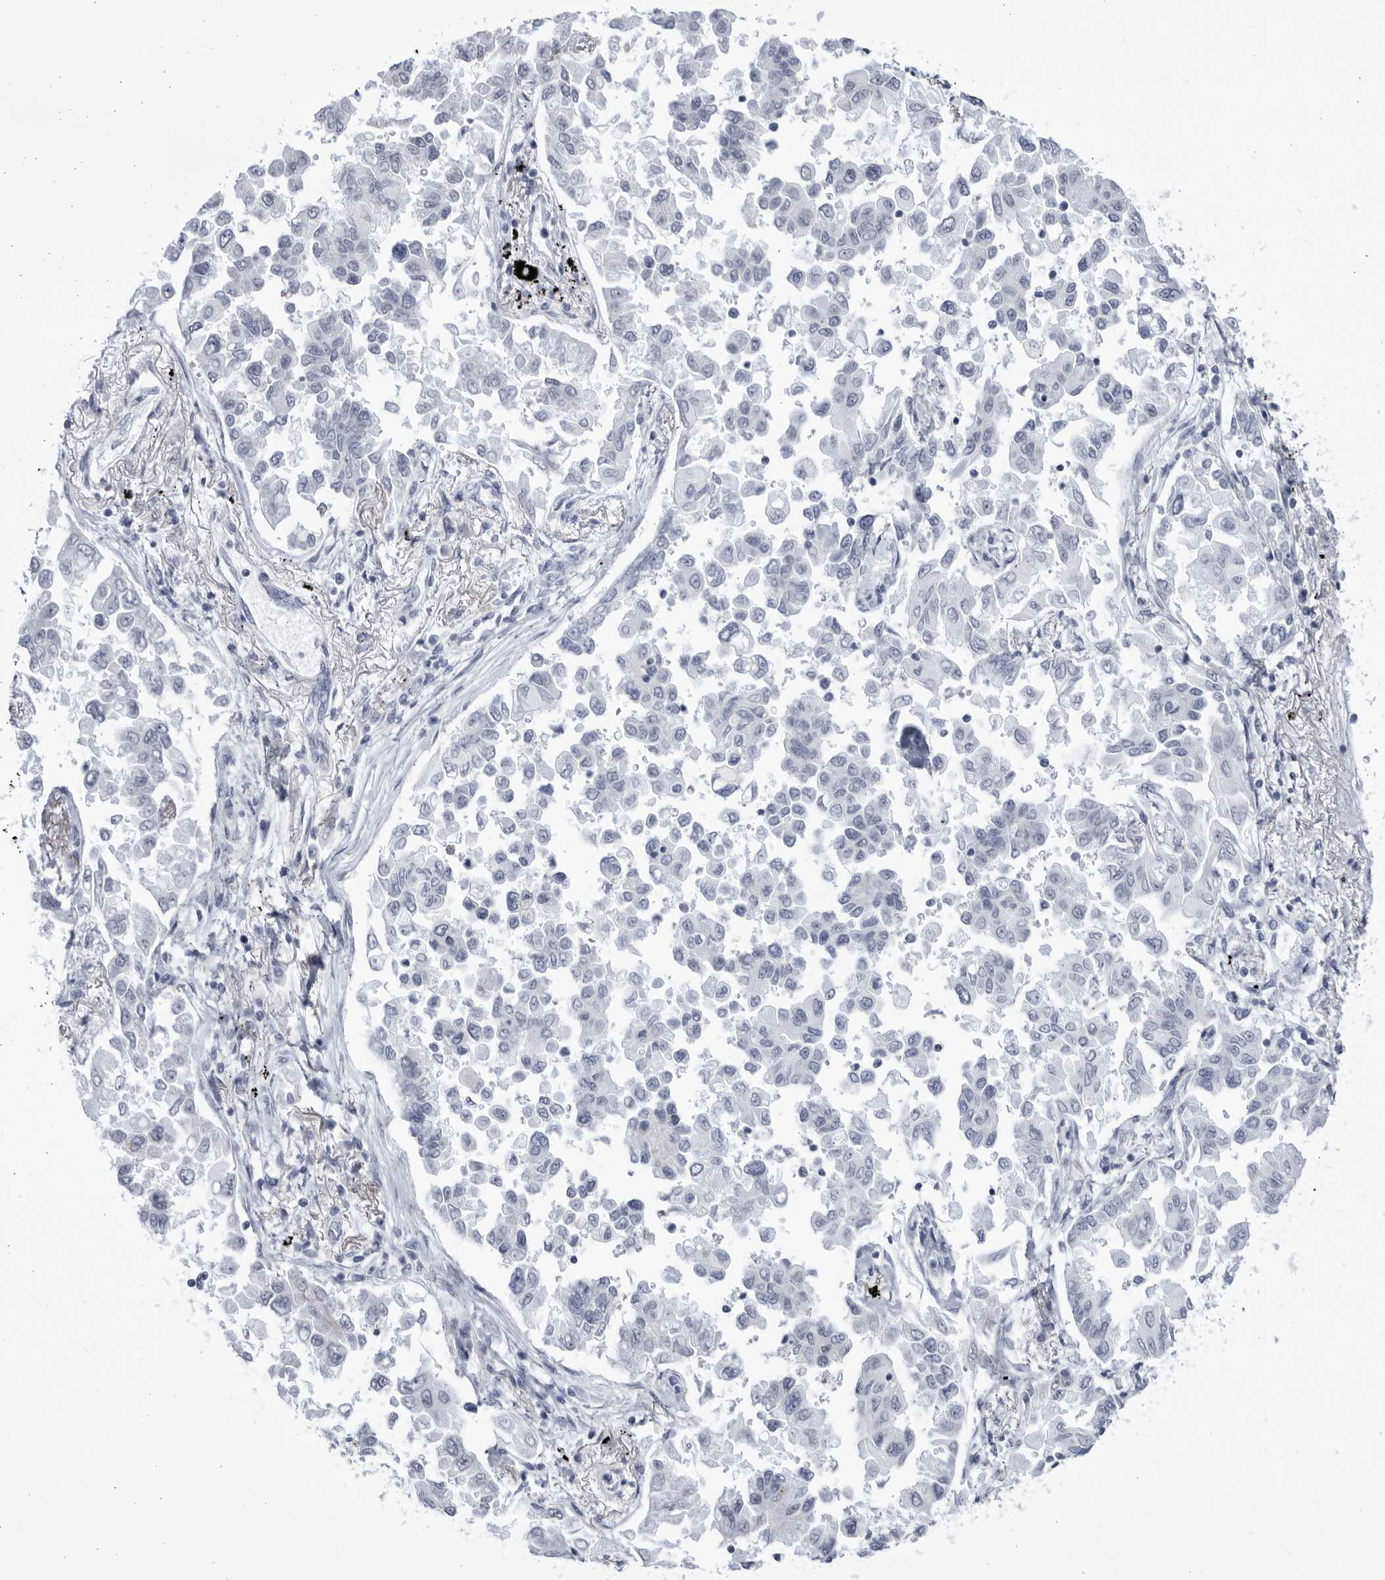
{"staining": {"intensity": "negative", "quantity": "none", "location": "none"}, "tissue": "lung cancer", "cell_type": "Tumor cells", "image_type": "cancer", "snomed": [{"axis": "morphology", "description": "Adenocarcinoma, NOS"}, {"axis": "topography", "description": "Lung"}], "caption": "This micrograph is of lung cancer (adenocarcinoma) stained with immunohistochemistry (IHC) to label a protein in brown with the nuclei are counter-stained blue. There is no expression in tumor cells. Brightfield microscopy of IHC stained with DAB (3,3'-diaminobenzidine) (brown) and hematoxylin (blue), captured at high magnification.", "gene": "CCDC181", "patient": {"sex": "female", "age": 67}}